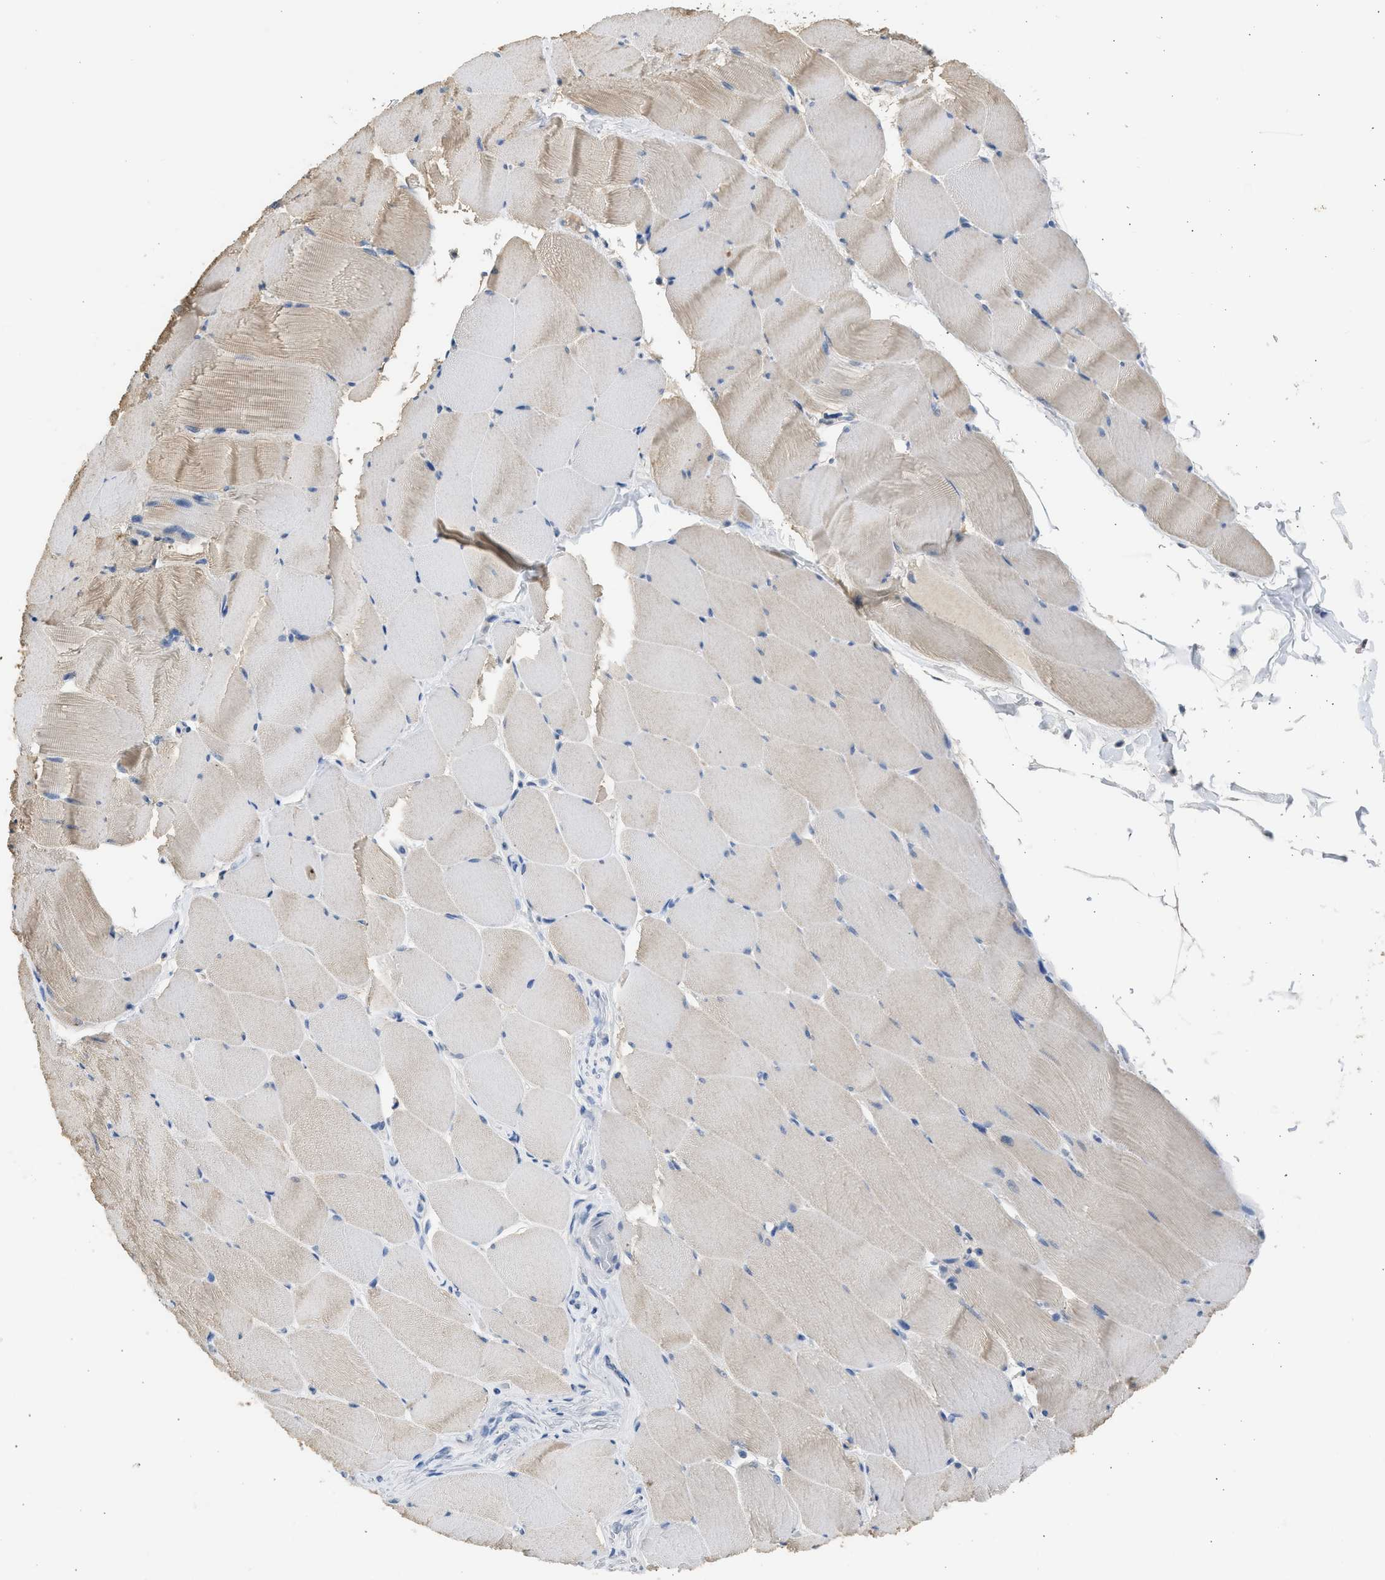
{"staining": {"intensity": "weak", "quantity": "<25%", "location": "cytoplasmic/membranous"}, "tissue": "skeletal muscle", "cell_type": "Myocytes", "image_type": "normal", "snomed": [{"axis": "morphology", "description": "Normal tissue, NOS"}, {"axis": "topography", "description": "Skeletal muscle"}], "caption": "Immunohistochemistry (IHC) of normal human skeletal muscle shows no positivity in myocytes. The staining was performed using DAB (3,3'-diaminobenzidine) to visualize the protein expression in brown, while the nuclei were stained in blue with hematoxylin (Magnification: 20x).", "gene": "SULT2A1", "patient": {"sex": "male", "age": 62}}